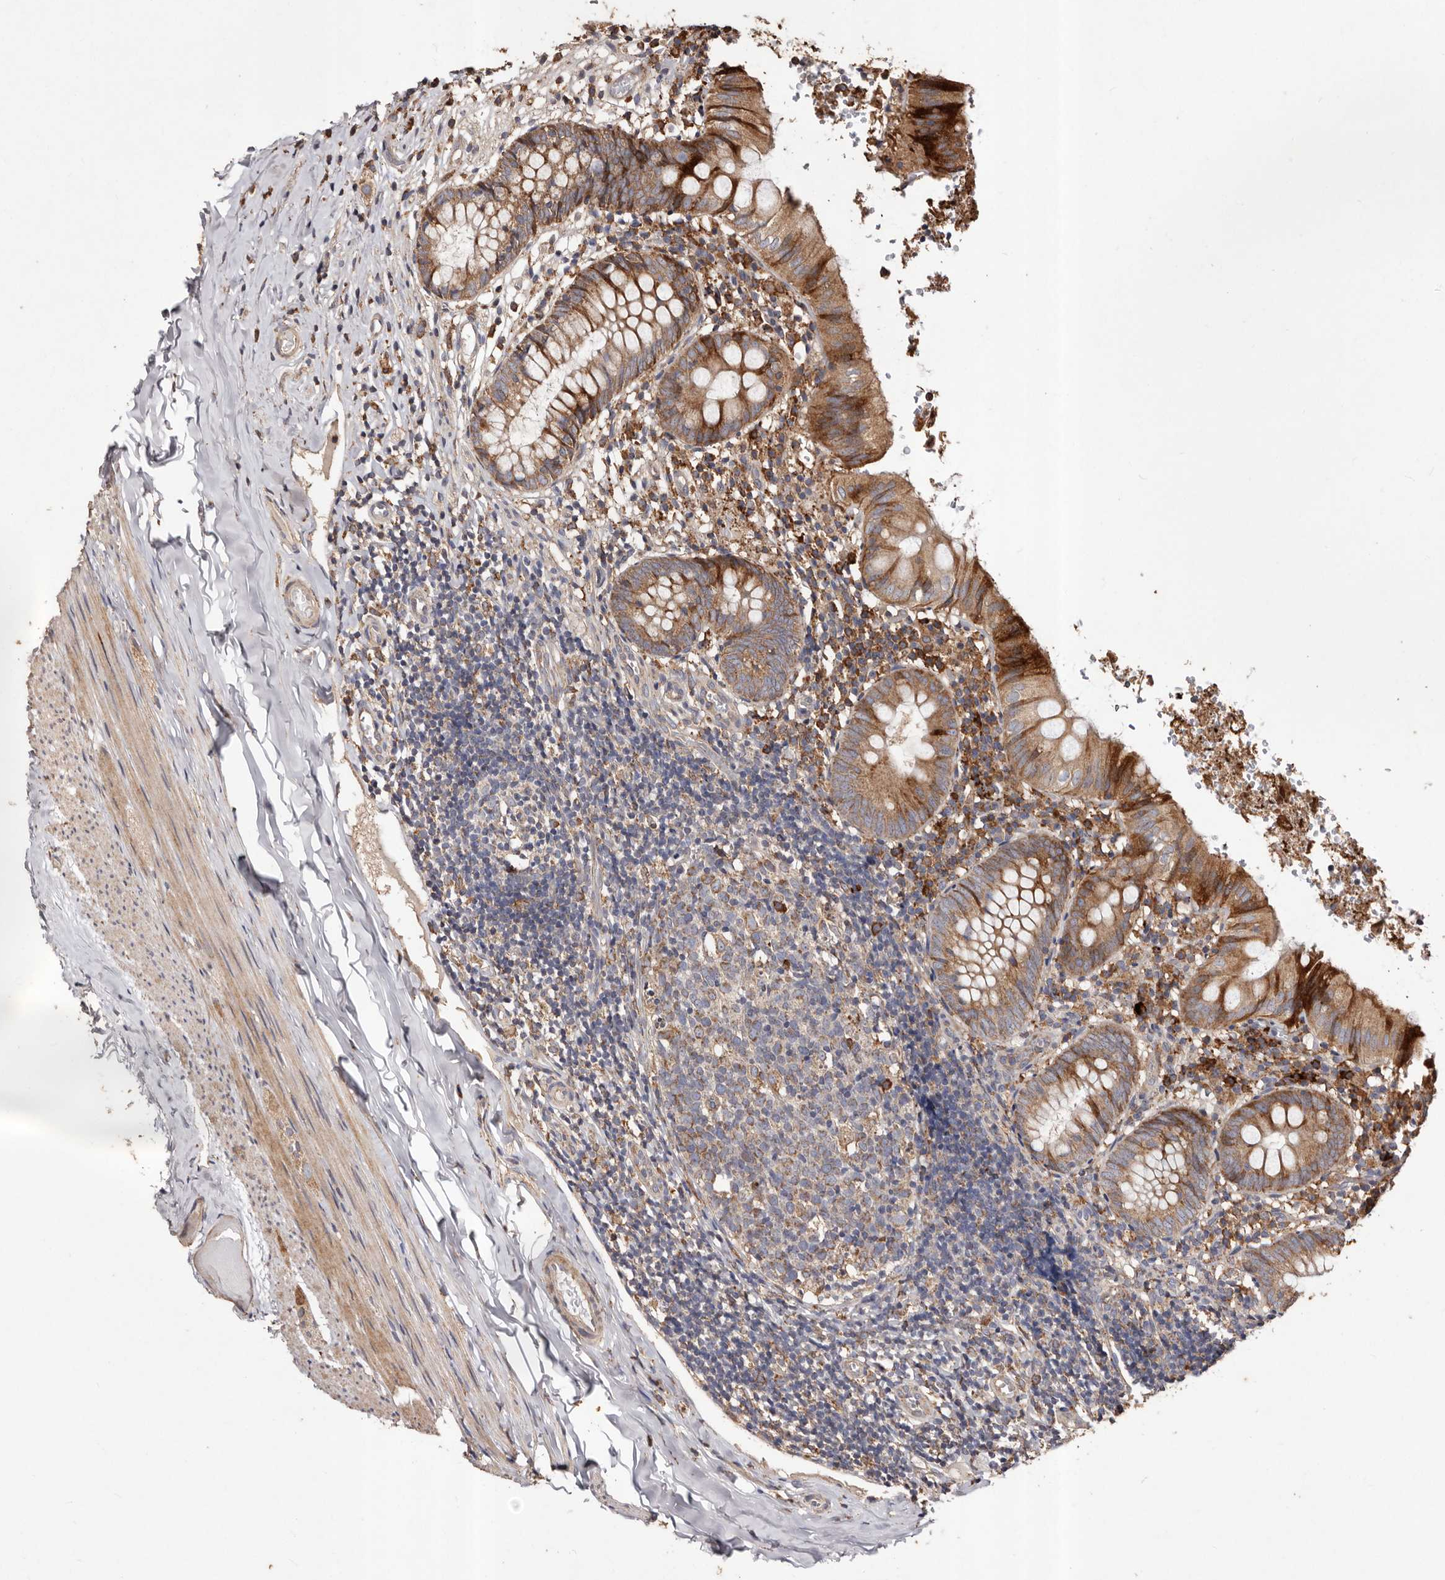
{"staining": {"intensity": "strong", "quantity": ">75%", "location": "cytoplasmic/membranous"}, "tissue": "appendix", "cell_type": "Glandular cells", "image_type": "normal", "snomed": [{"axis": "morphology", "description": "Normal tissue, NOS"}, {"axis": "topography", "description": "Appendix"}], "caption": "Appendix stained with DAB (3,3'-diaminobenzidine) IHC shows high levels of strong cytoplasmic/membranous staining in approximately >75% of glandular cells.", "gene": "STEAP2", "patient": {"sex": "male", "age": 8}}